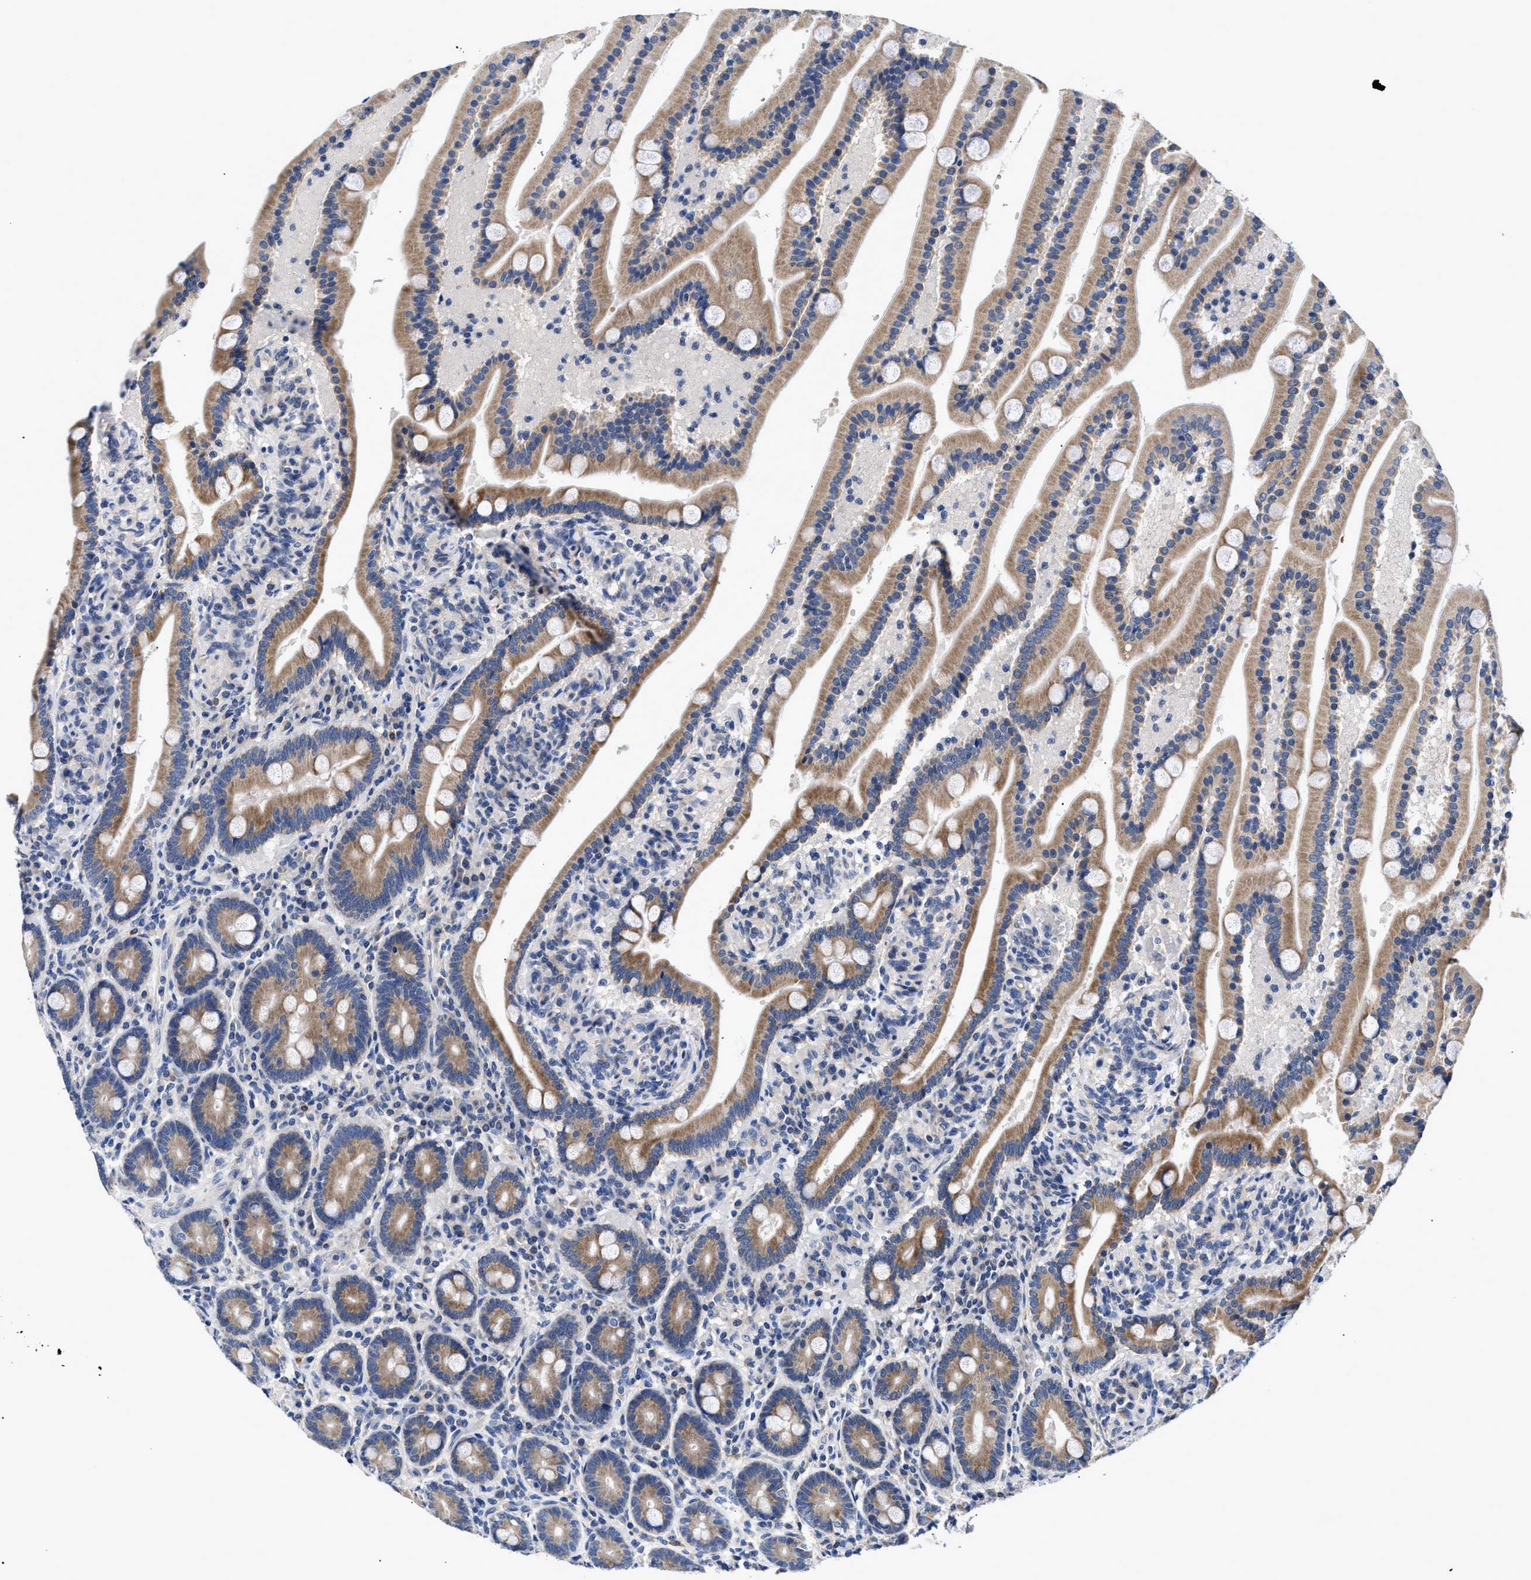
{"staining": {"intensity": "moderate", "quantity": ">75%", "location": "cytoplasmic/membranous"}, "tissue": "duodenum", "cell_type": "Glandular cells", "image_type": "normal", "snomed": [{"axis": "morphology", "description": "Normal tissue, NOS"}, {"axis": "topography", "description": "Duodenum"}], "caption": "IHC micrograph of benign duodenum: duodenum stained using immunohistochemistry (IHC) shows medium levels of moderate protein expression localized specifically in the cytoplasmic/membranous of glandular cells, appearing as a cytoplasmic/membranous brown color.", "gene": "RINT1", "patient": {"sex": "male", "age": 54}}